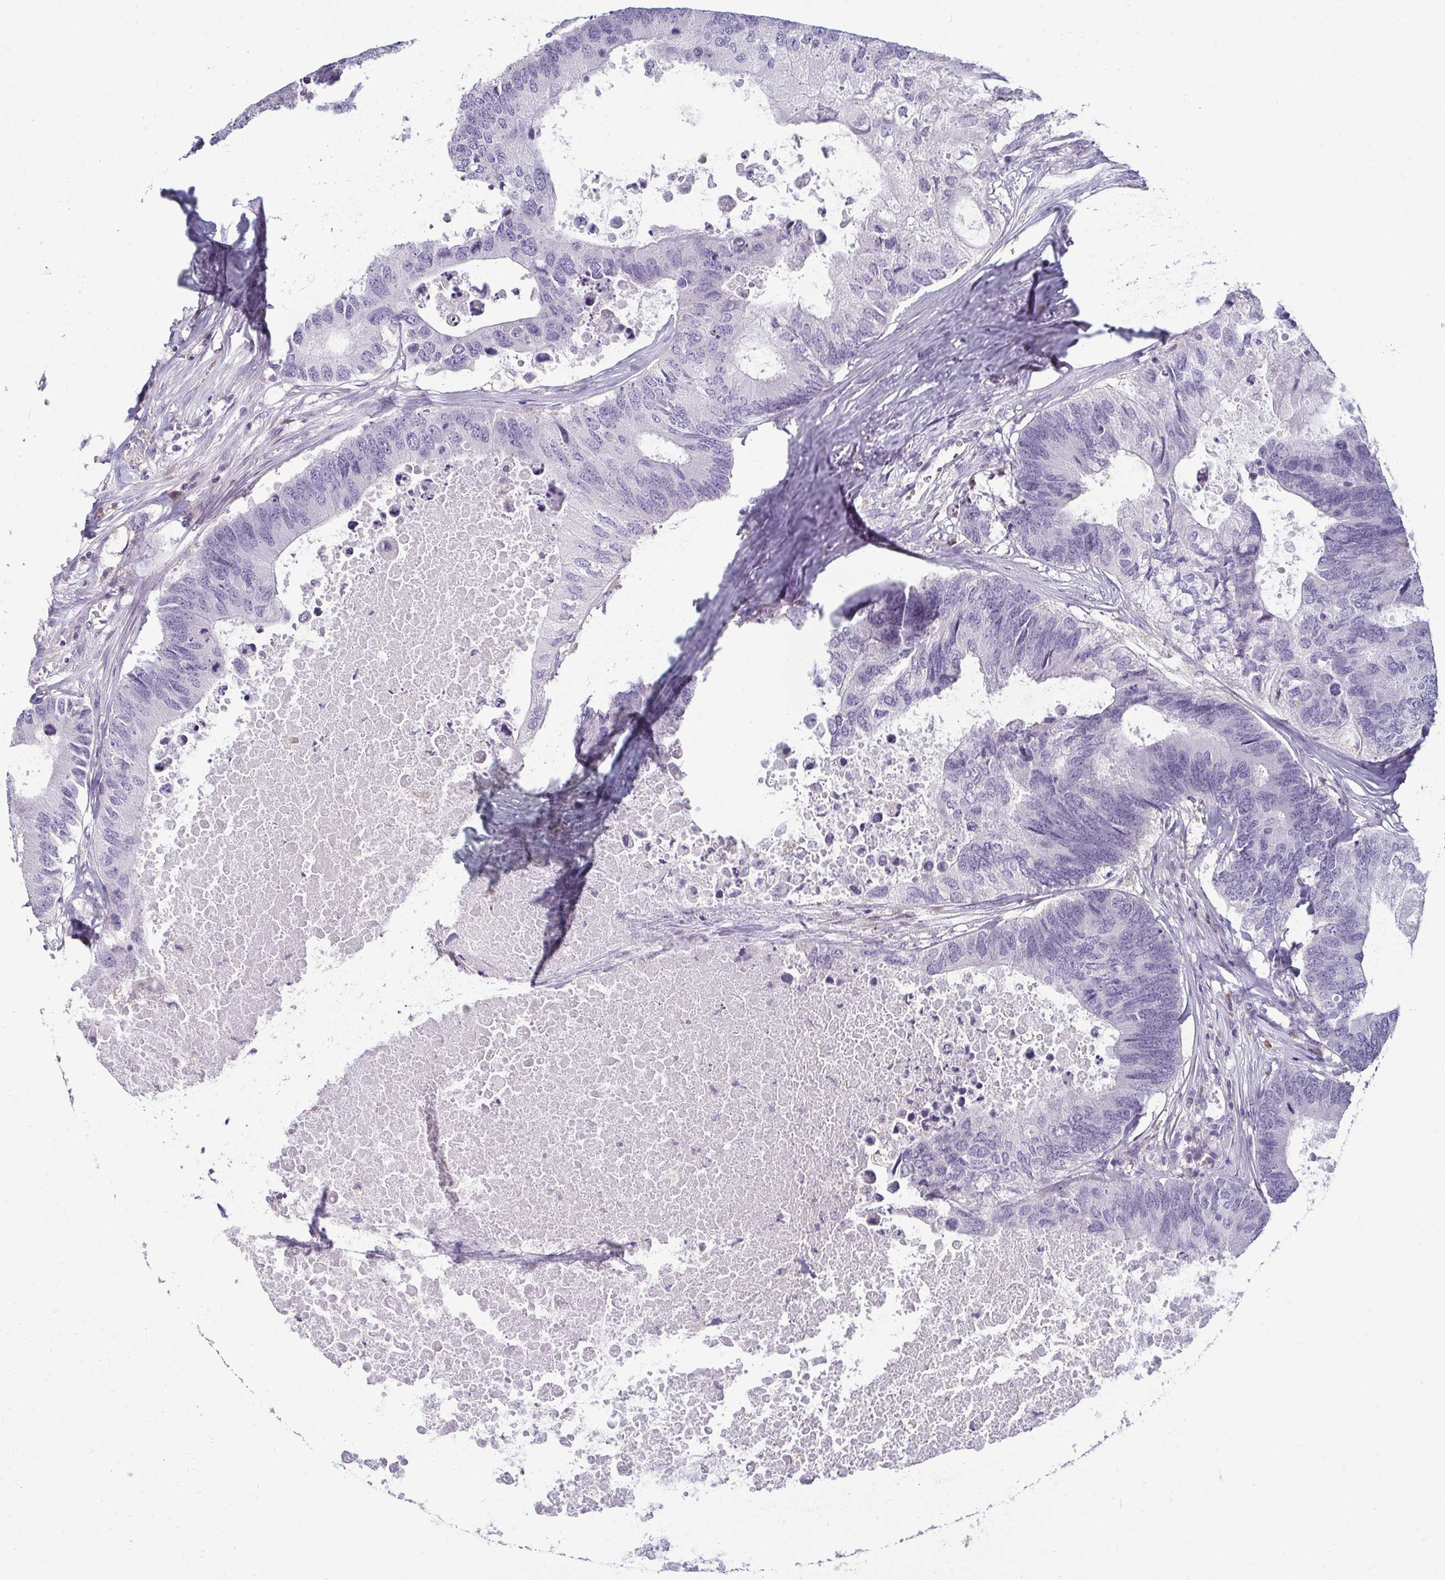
{"staining": {"intensity": "negative", "quantity": "none", "location": "none"}, "tissue": "colorectal cancer", "cell_type": "Tumor cells", "image_type": "cancer", "snomed": [{"axis": "morphology", "description": "Adenocarcinoma, NOS"}, {"axis": "topography", "description": "Colon"}], "caption": "A high-resolution image shows immunohistochemistry (IHC) staining of colorectal adenocarcinoma, which demonstrates no significant staining in tumor cells.", "gene": "PDE2A", "patient": {"sex": "male", "age": 71}}